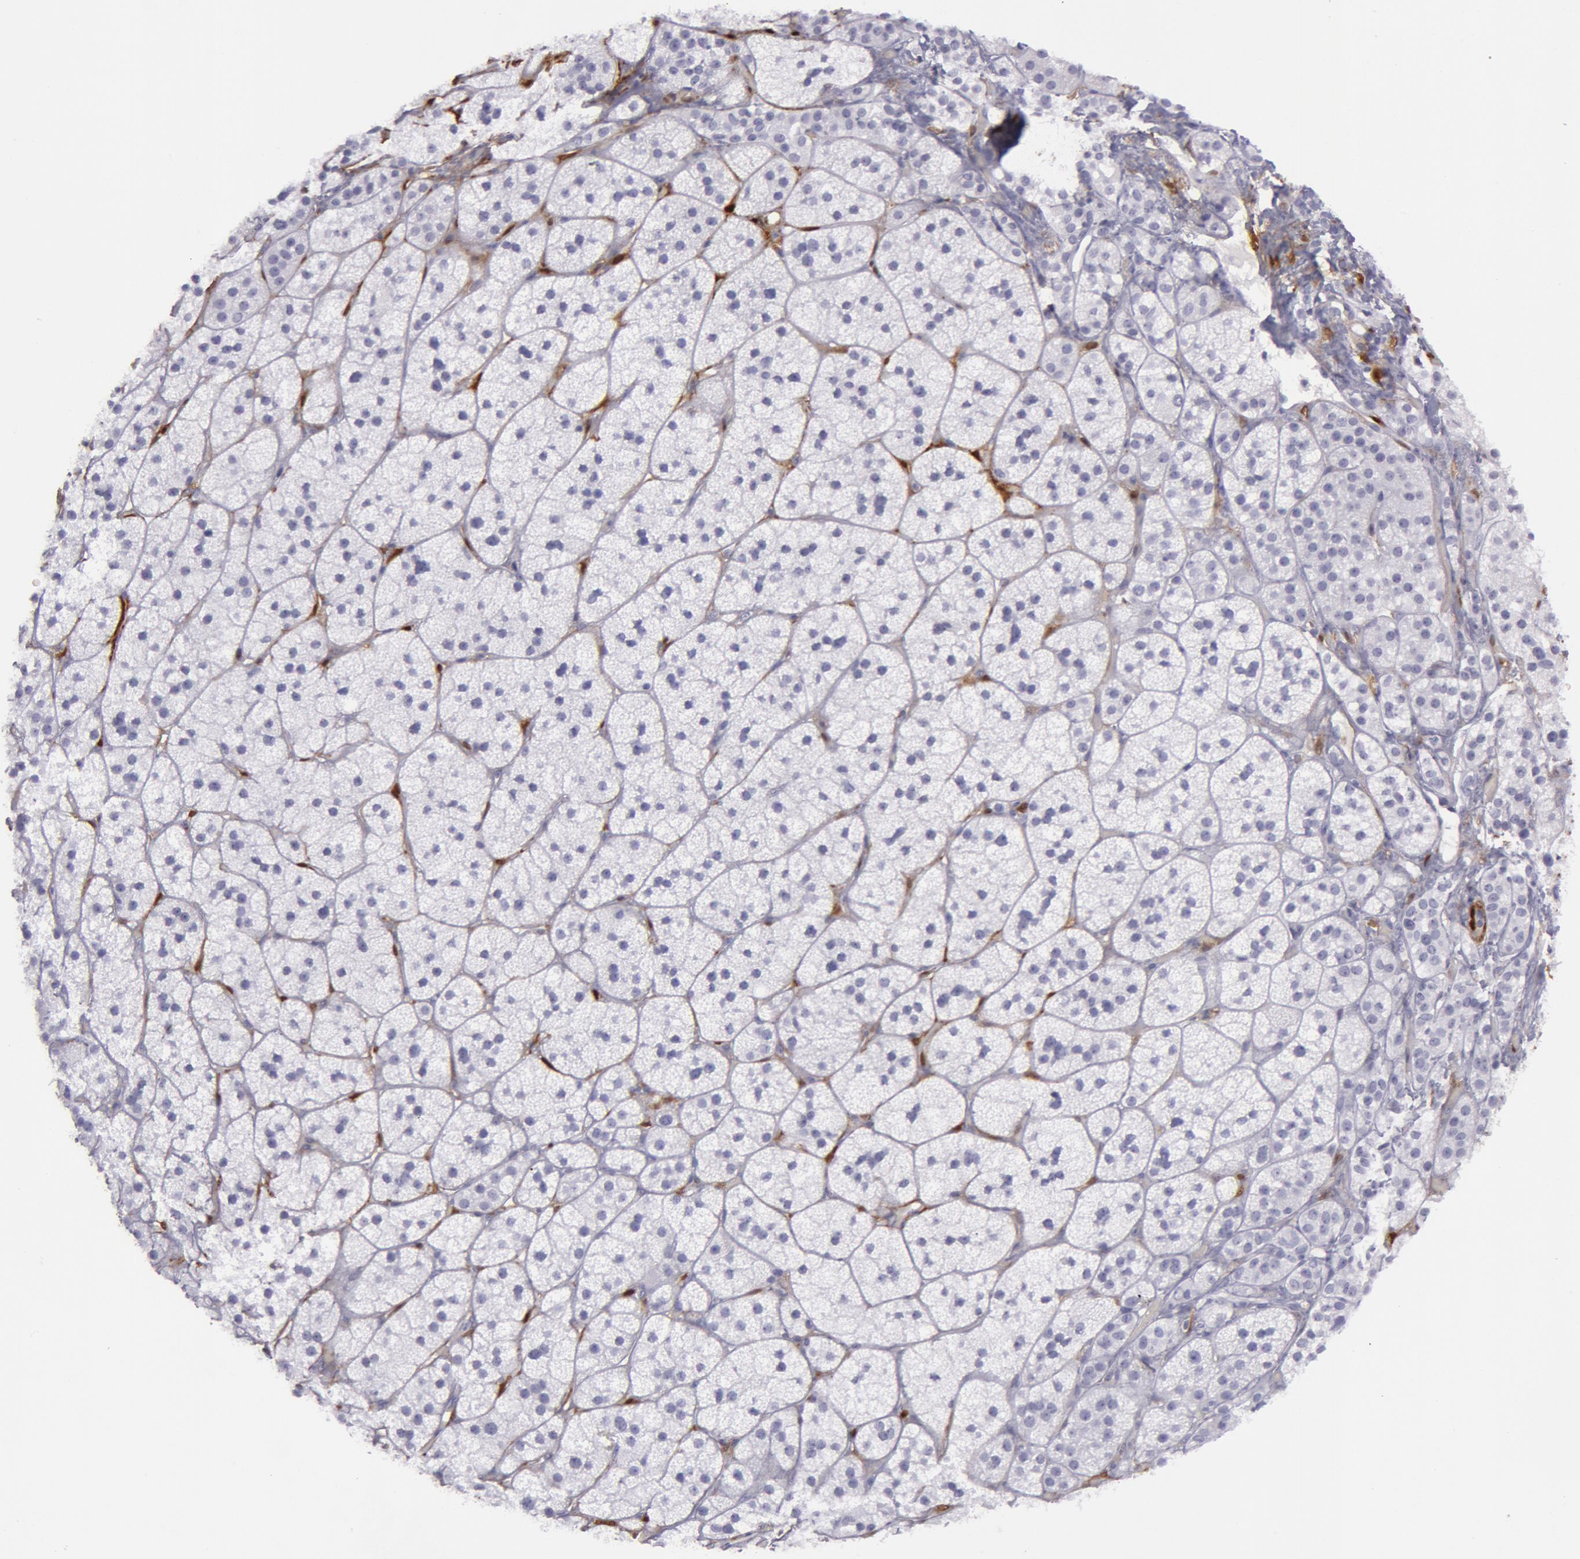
{"staining": {"intensity": "negative", "quantity": "none", "location": "none"}, "tissue": "adrenal gland", "cell_type": "Glandular cells", "image_type": "normal", "snomed": [{"axis": "morphology", "description": "Normal tissue, NOS"}, {"axis": "topography", "description": "Adrenal gland"}], "caption": "A high-resolution micrograph shows immunohistochemistry (IHC) staining of unremarkable adrenal gland, which shows no significant positivity in glandular cells.", "gene": "TAGLN", "patient": {"sex": "male", "age": 57}}